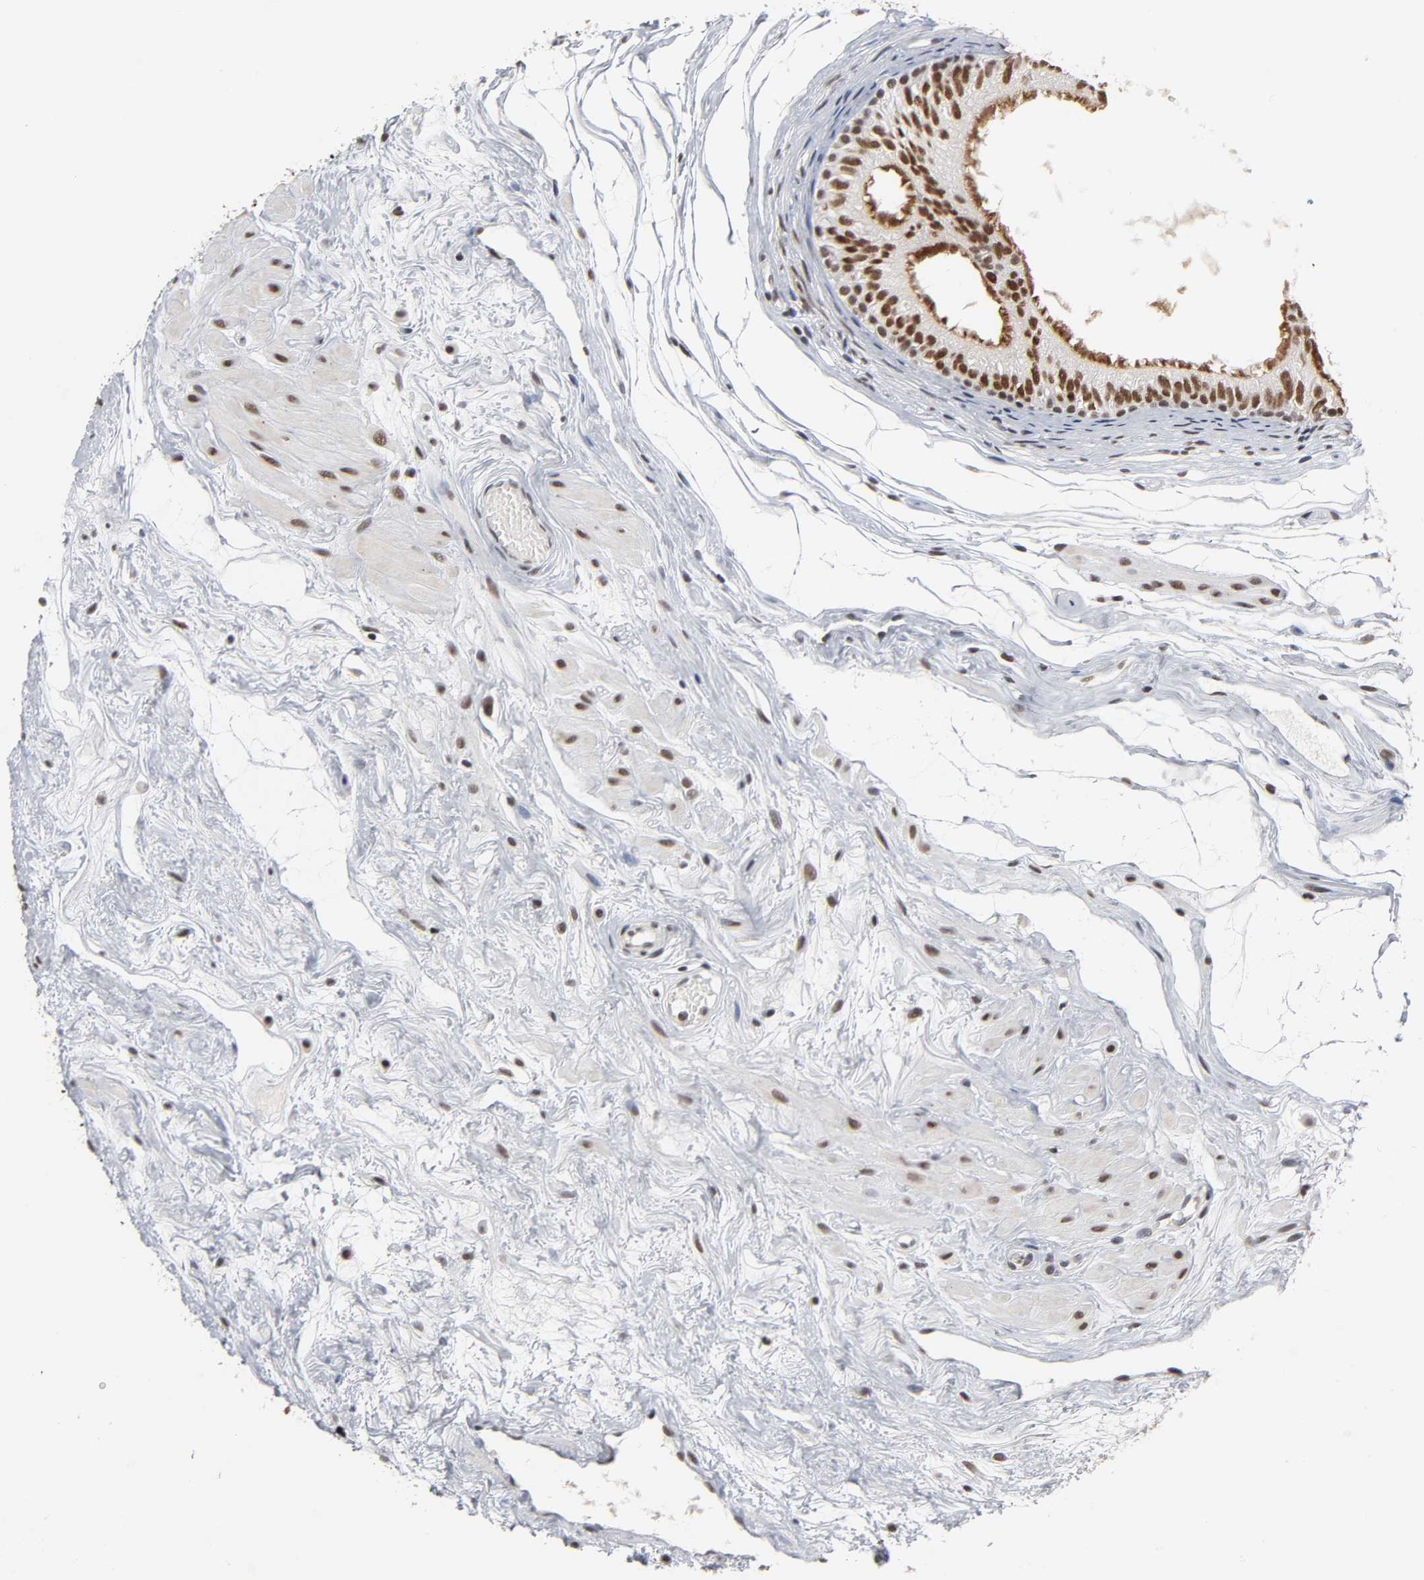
{"staining": {"intensity": "moderate", "quantity": ">75%", "location": "nuclear"}, "tissue": "epididymis", "cell_type": "Glandular cells", "image_type": "normal", "snomed": [{"axis": "morphology", "description": "Normal tissue, NOS"}, {"axis": "morphology", "description": "Atrophy, NOS"}, {"axis": "topography", "description": "Testis"}, {"axis": "topography", "description": "Epididymis"}], "caption": "Normal epididymis displays moderate nuclear expression in about >75% of glandular cells.", "gene": "TRIM33", "patient": {"sex": "male", "age": 18}}